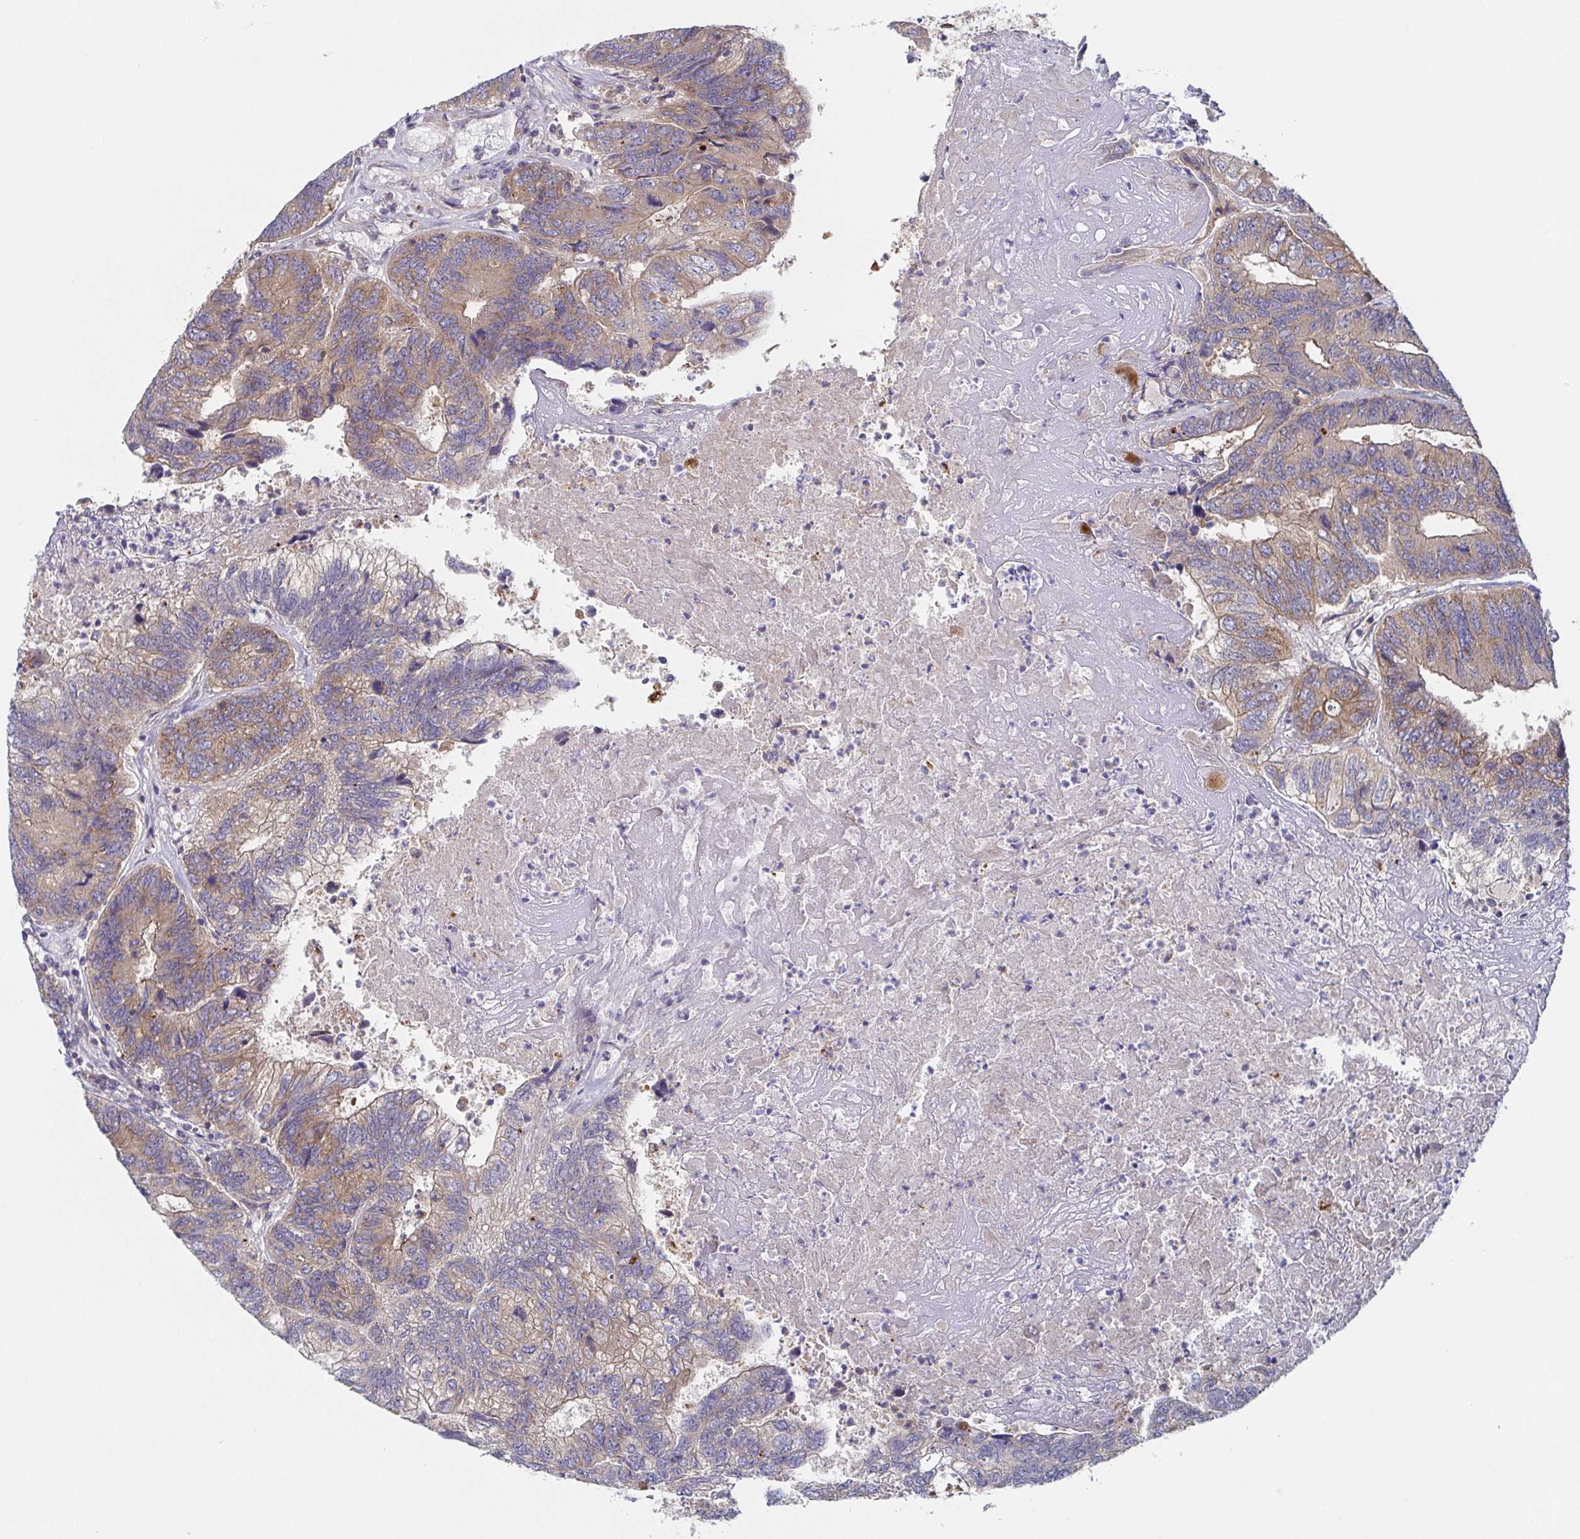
{"staining": {"intensity": "weak", "quantity": "25%-75%", "location": "cytoplasmic/membranous"}, "tissue": "colorectal cancer", "cell_type": "Tumor cells", "image_type": "cancer", "snomed": [{"axis": "morphology", "description": "Adenocarcinoma, NOS"}, {"axis": "topography", "description": "Colon"}], "caption": "A high-resolution image shows immunohistochemistry staining of colorectal adenocarcinoma, which shows weak cytoplasmic/membranous positivity in approximately 25%-75% of tumor cells.", "gene": "TUFT1", "patient": {"sex": "female", "age": 67}}